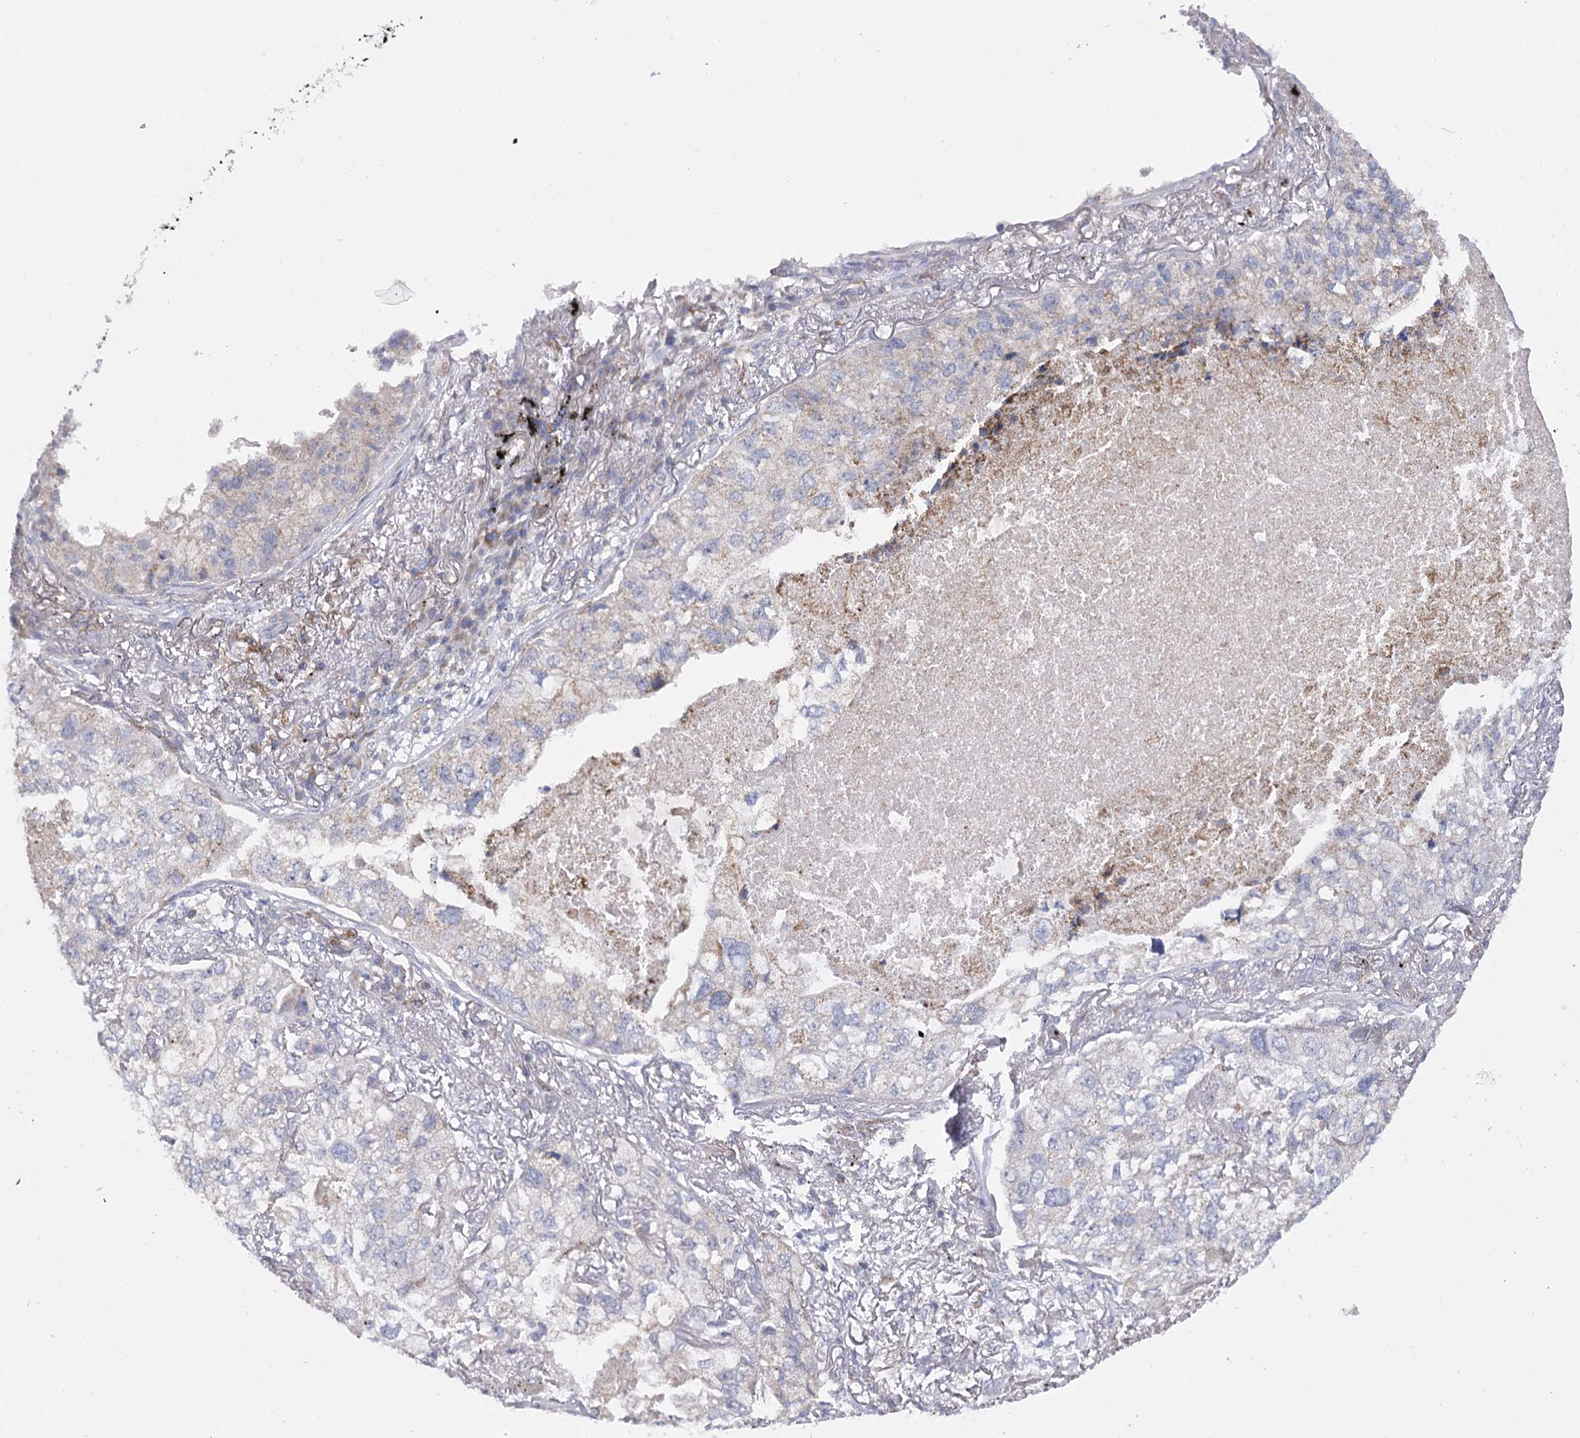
{"staining": {"intensity": "negative", "quantity": "none", "location": "none"}, "tissue": "lung cancer", "cell_type": "Tumor cells", "image_type": "cancer", "snomed": [{"axis": "morphology", "description": "Adenocarcinoma, NOS"}, {"axis": "topography", "description": "Lung"}], "caption": "There is no significant positivity in tumor cells of adenocarcinoma (lung).", "gene": "COX15", "patient": {"sex": "male", "age": 65}}